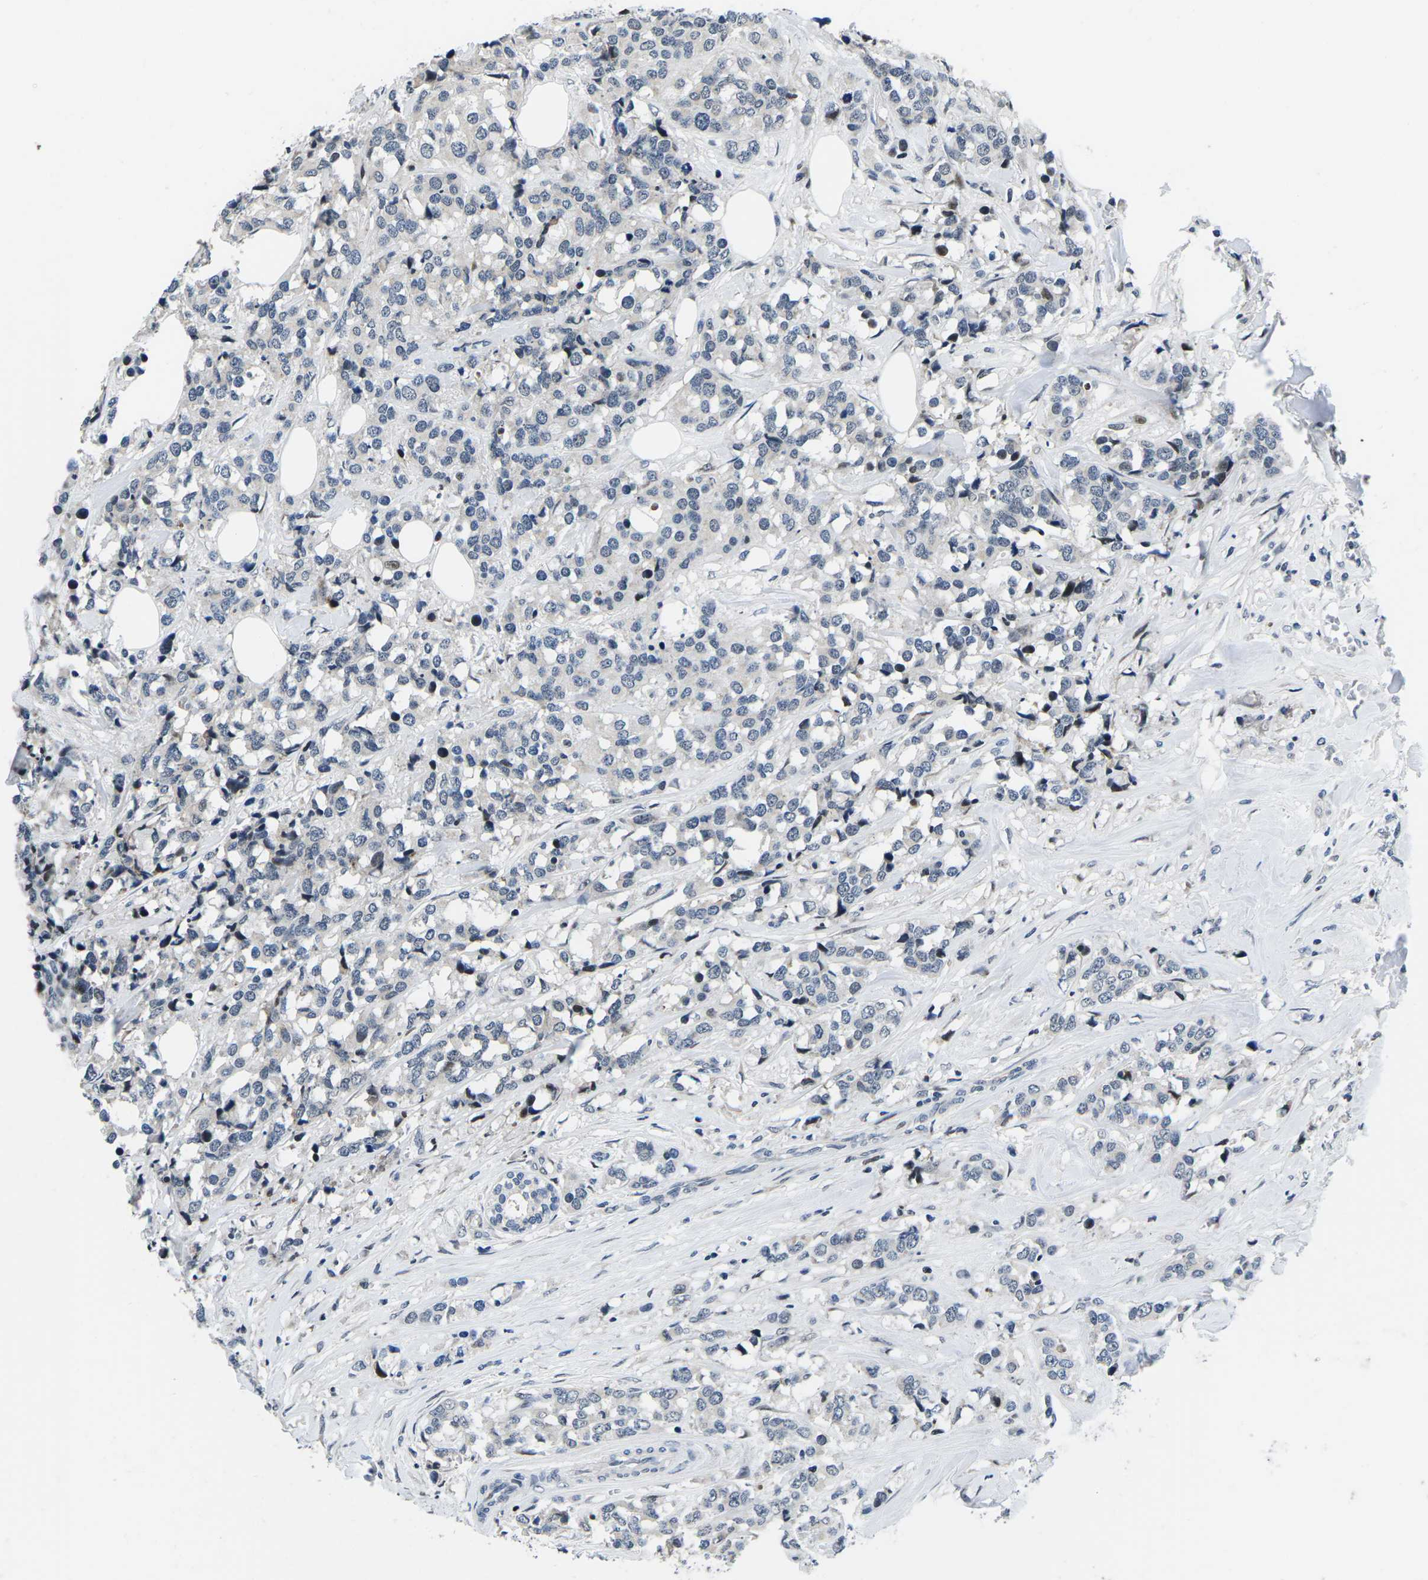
{"staining": {"intensity": "negative", "quantity": "none", "location": "none"}, "tissue": "breast cancer", "cell_type": "Tumor cells", "image_type": "cancer", "snomed": [{"axis": "morphology", "description": "Lobular carcinoma"}, {"axis": "topography", "description": "Breast"}], "caption": "DAB (3,3'-diaminobenzidine) immunohistochemical staining of breast cancer displays no significant expression in tumor cells. (DAB (3,3'-diaminobenzidine) immunohistochemistry with hematoxylin counter stain).", "gene": "CDC73", "patient": {"sex": "female", "age": 59}}